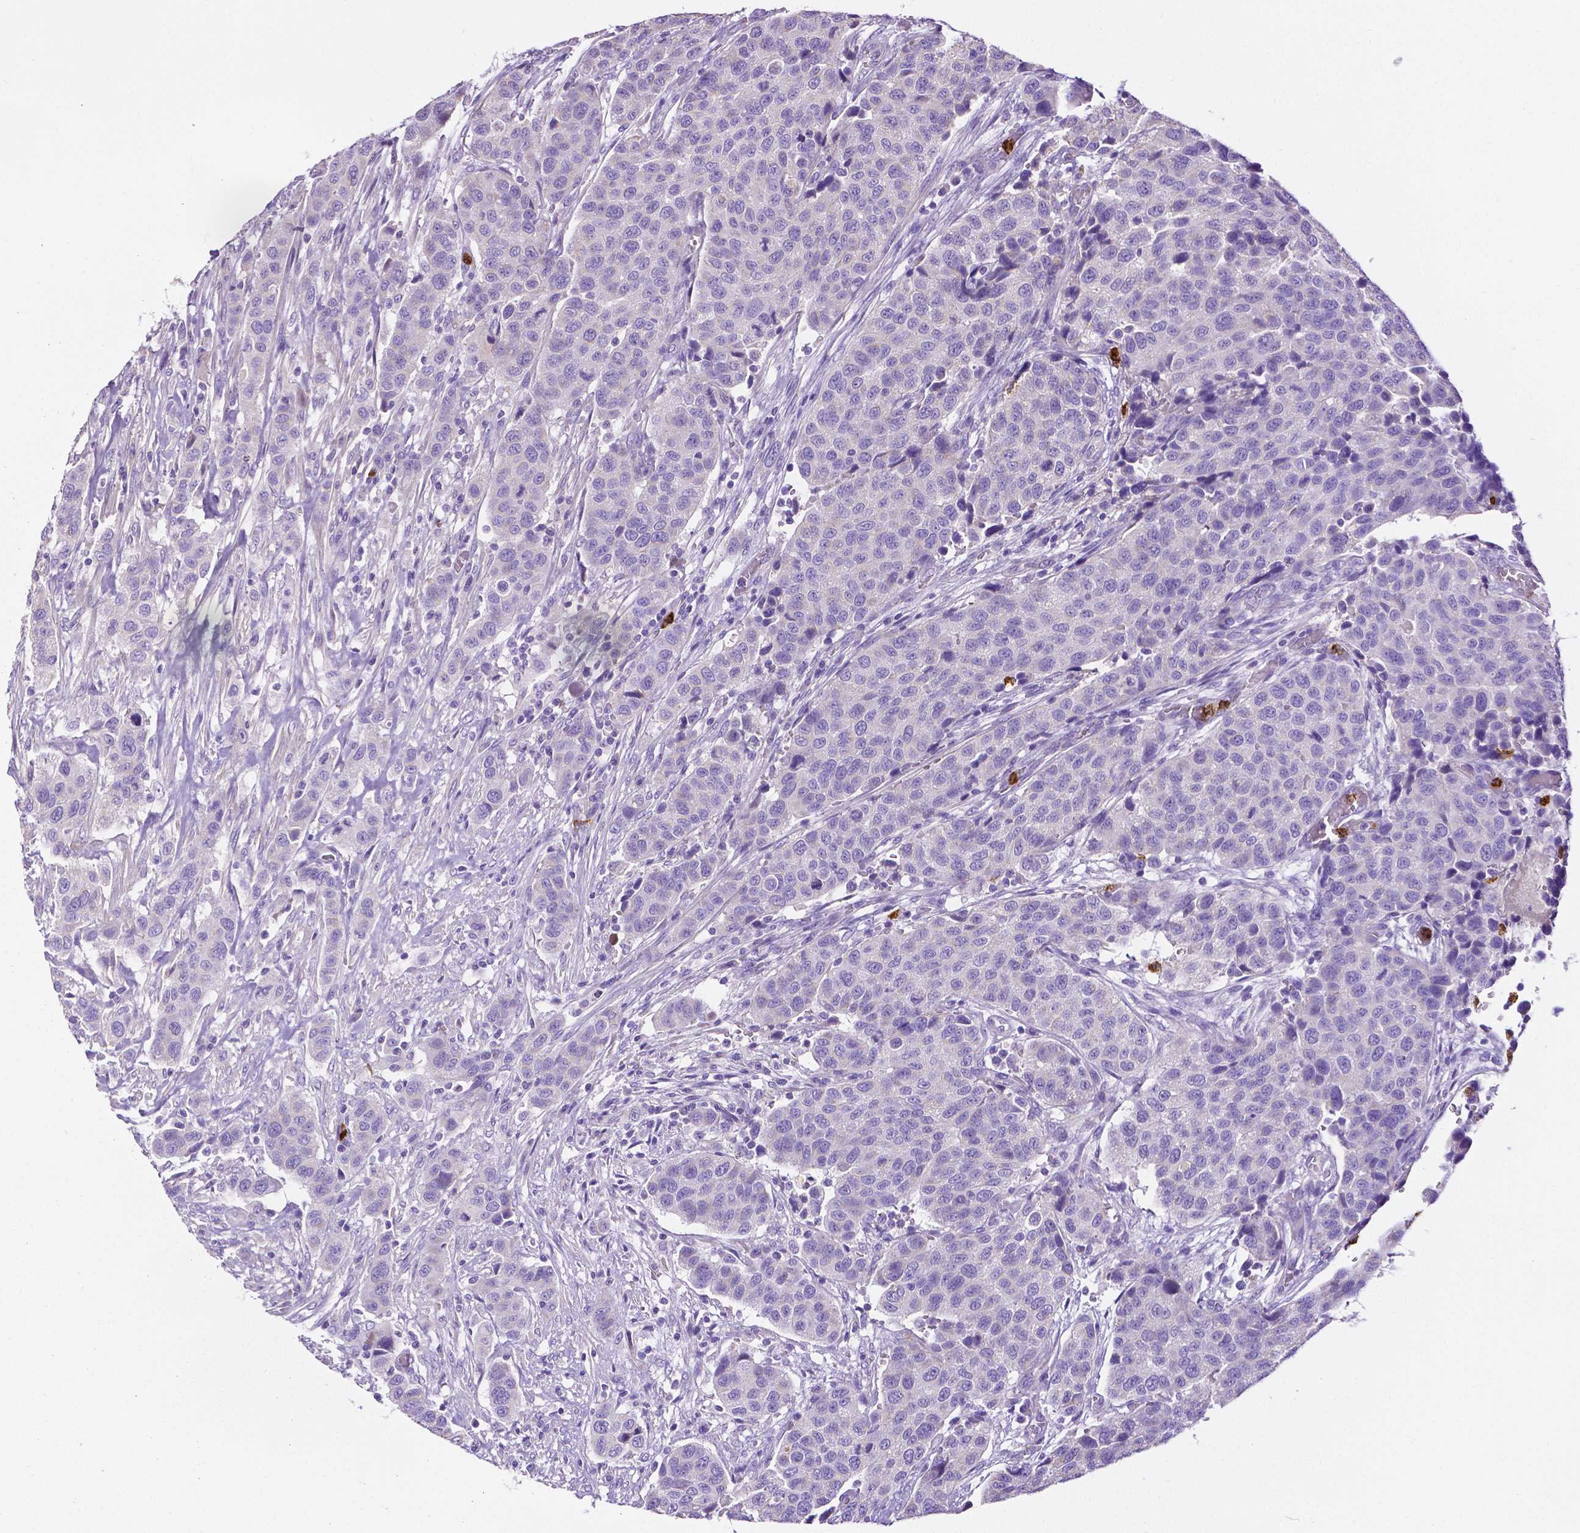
{"staining": {"intensity": "negative", "quantity": "none", "location": "none"}, "tissue": "urothelial cancer", "cell_type": "Tumor cells", "image_type": "cancer", "snomed": [{"axis": "morphology", "description": "Urothelial carcinoma, High grade"}, {"axis": "topography", "description": "Urinary bladder"}], "caption": "Urothelial cancer was stained to show a protein in brown. There is no significant staining in tumor cells.", "gene": "MMP9", "patient": {"sex": "female", "age": 58}}